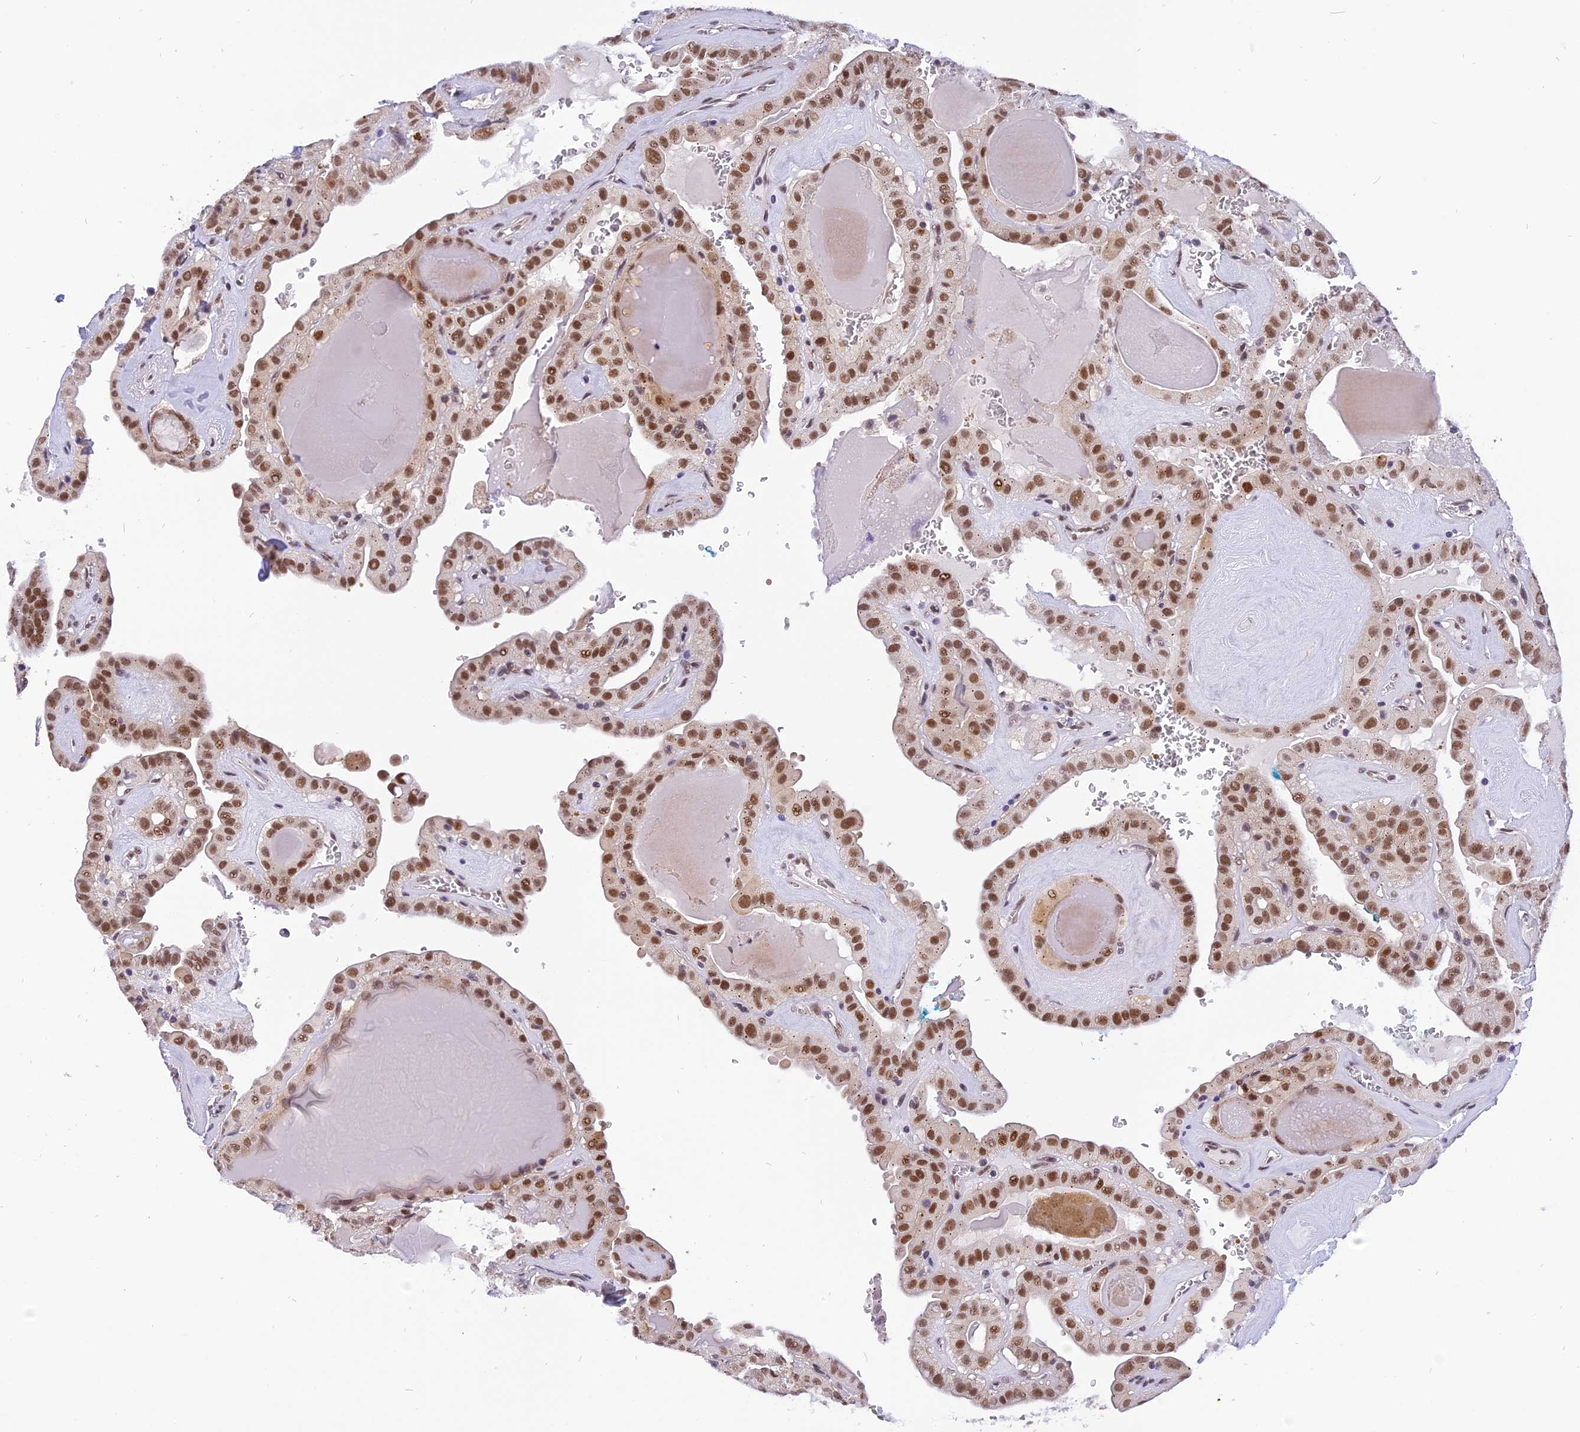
{"staining": {"intensity": "moderate", "quantity": ">75%", "location": "nuclear"}, "tissue": "thyroid cancer", "cell_type": "Tumor cells", "image_type": "cancer", "snomed": [{"axis": "morphology", "description": "Papillary adenocarcinoma, NOS"}, {"axis": "topography", "description": "Thyroid gland"}], "caption": "Immunohistochemistry image of human papillary adenocarcinoma (thyroid) stained for a protein (brown), which demonstrates medium levels of moderate nuclear staining in approximately >75% of tumor cells.", "gene": "IRF2BP1", "patient": {"sex": "male", "age": 52}}